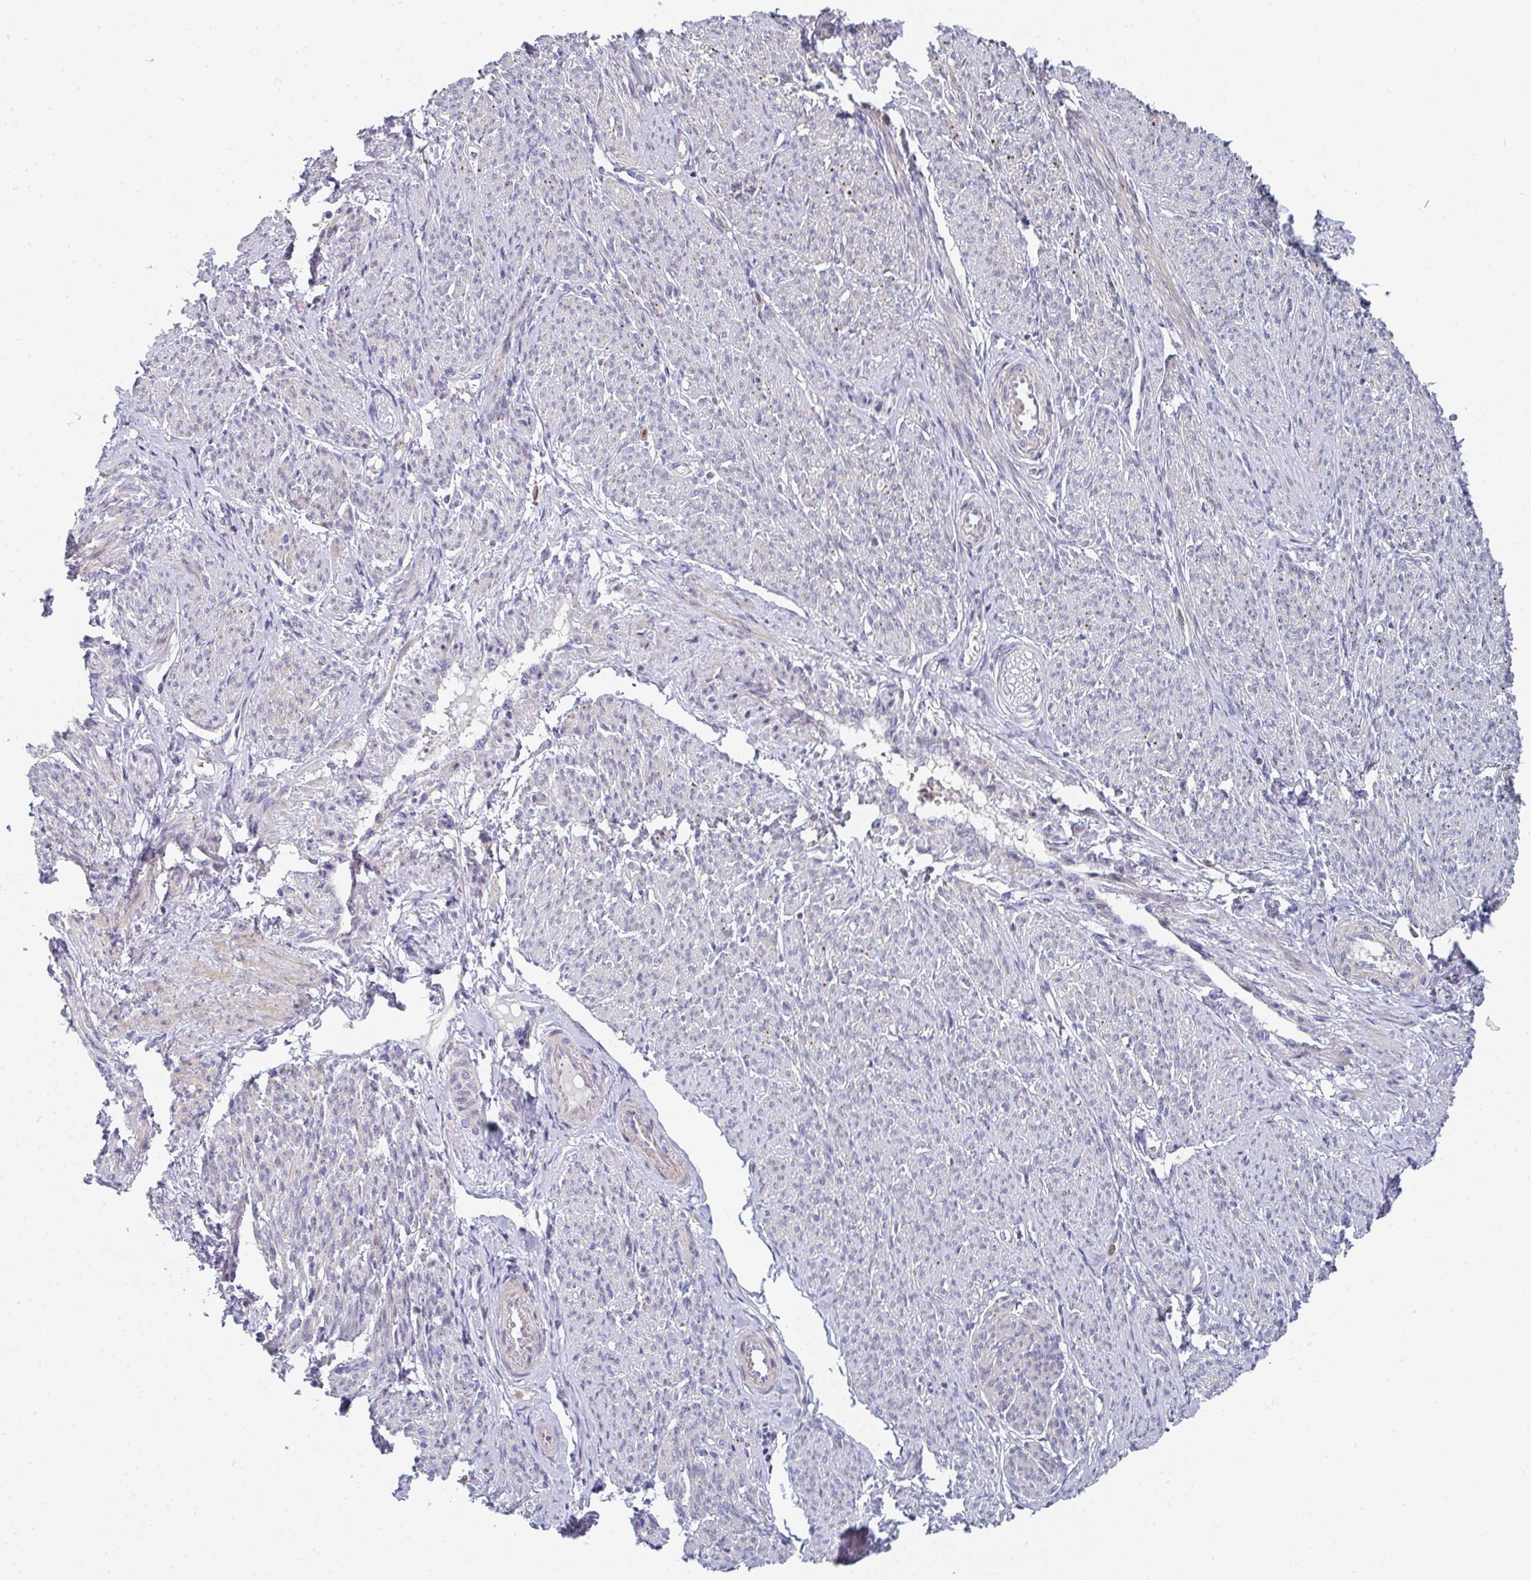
{"staining": {"intensity": "moderate", "quantity": "25%-75%", "location": "cytoplasmic/membranous"}, "tissue": "smooth muscle", "cell_type": "Smooth muscle cells", "image_type": "normal", "snomed": [{"axis": "morphology", "description": "Normal tissue, NOS"}, {"axis": "topography", "description": "Smooth muscle"}], "caption": "Immunohistochemical staining of benign human smooth muscle reveals 25%-75% levels of moderate cytoplasmic/membranous protein staining in approximately 25%-75% of smooth muscle cells. (Stains: DAB (3,3'-diaminobenzidine) in brown, nuclei in blue, Microscopy: brightfield microscopy at high magnification).", "gene": "KLHL33", "patient": {"sex": "female", "age": 65}}